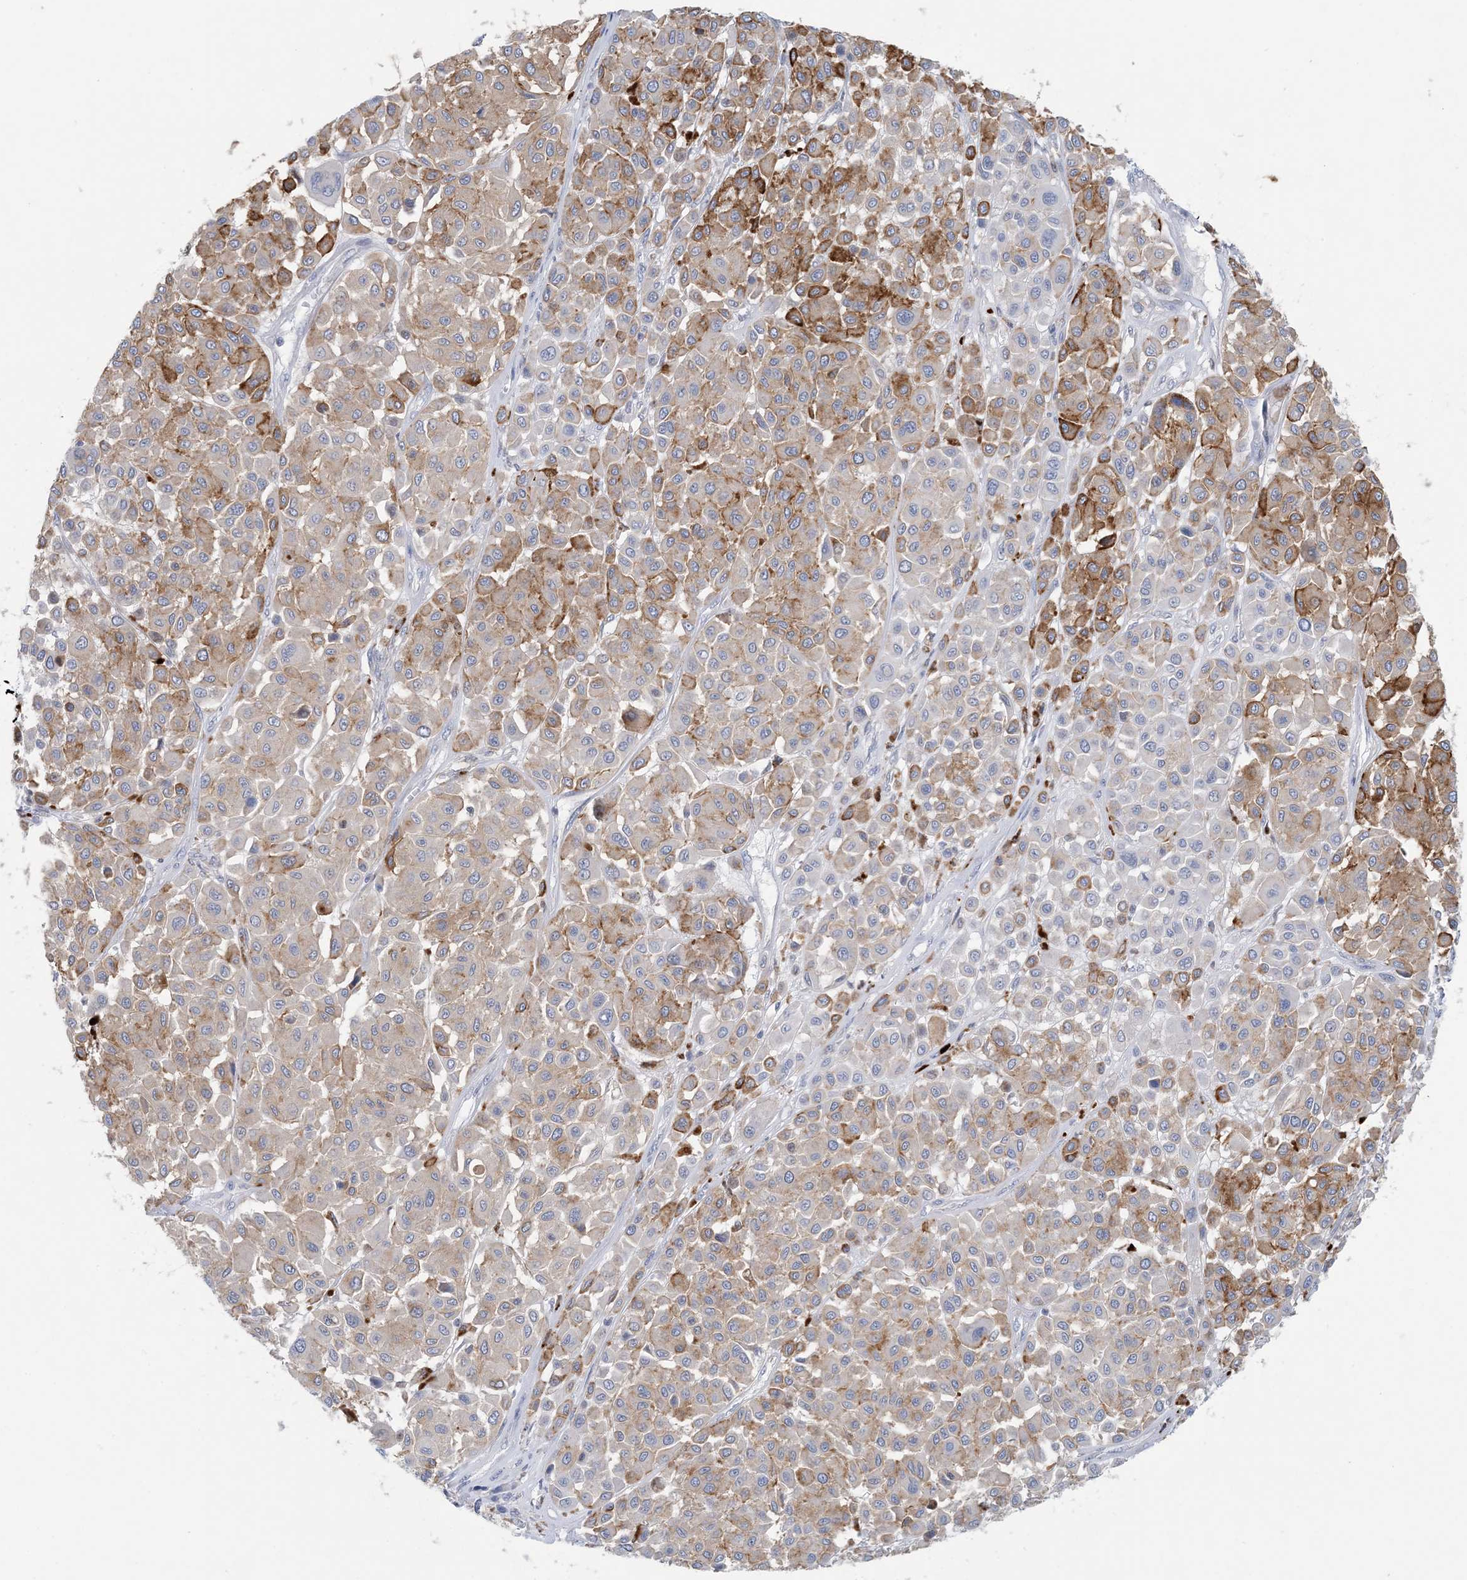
{"staining": {"intensity": "moderate", "quantity": "25%-75%", "location": "cytoplasmic/membranous"}, "tissue": "melanoma", "cell_type": "Tumor cells", "image_type": "cancer", "snomed": [{"axis": "morphology", "description": "Malignant melanoma, Metastatic site"}, {"axis": "topography", "description": "Soft tissue"}], "caption": "A medium amount of moderate cytoplasmic/membranous expression is appreciated in approximately 25%-75% of tumor cells in malignant melanoma (metastatic site) tissue.", "gene": "GABRG1", "patient": {"sex": "male", "age": 41}}